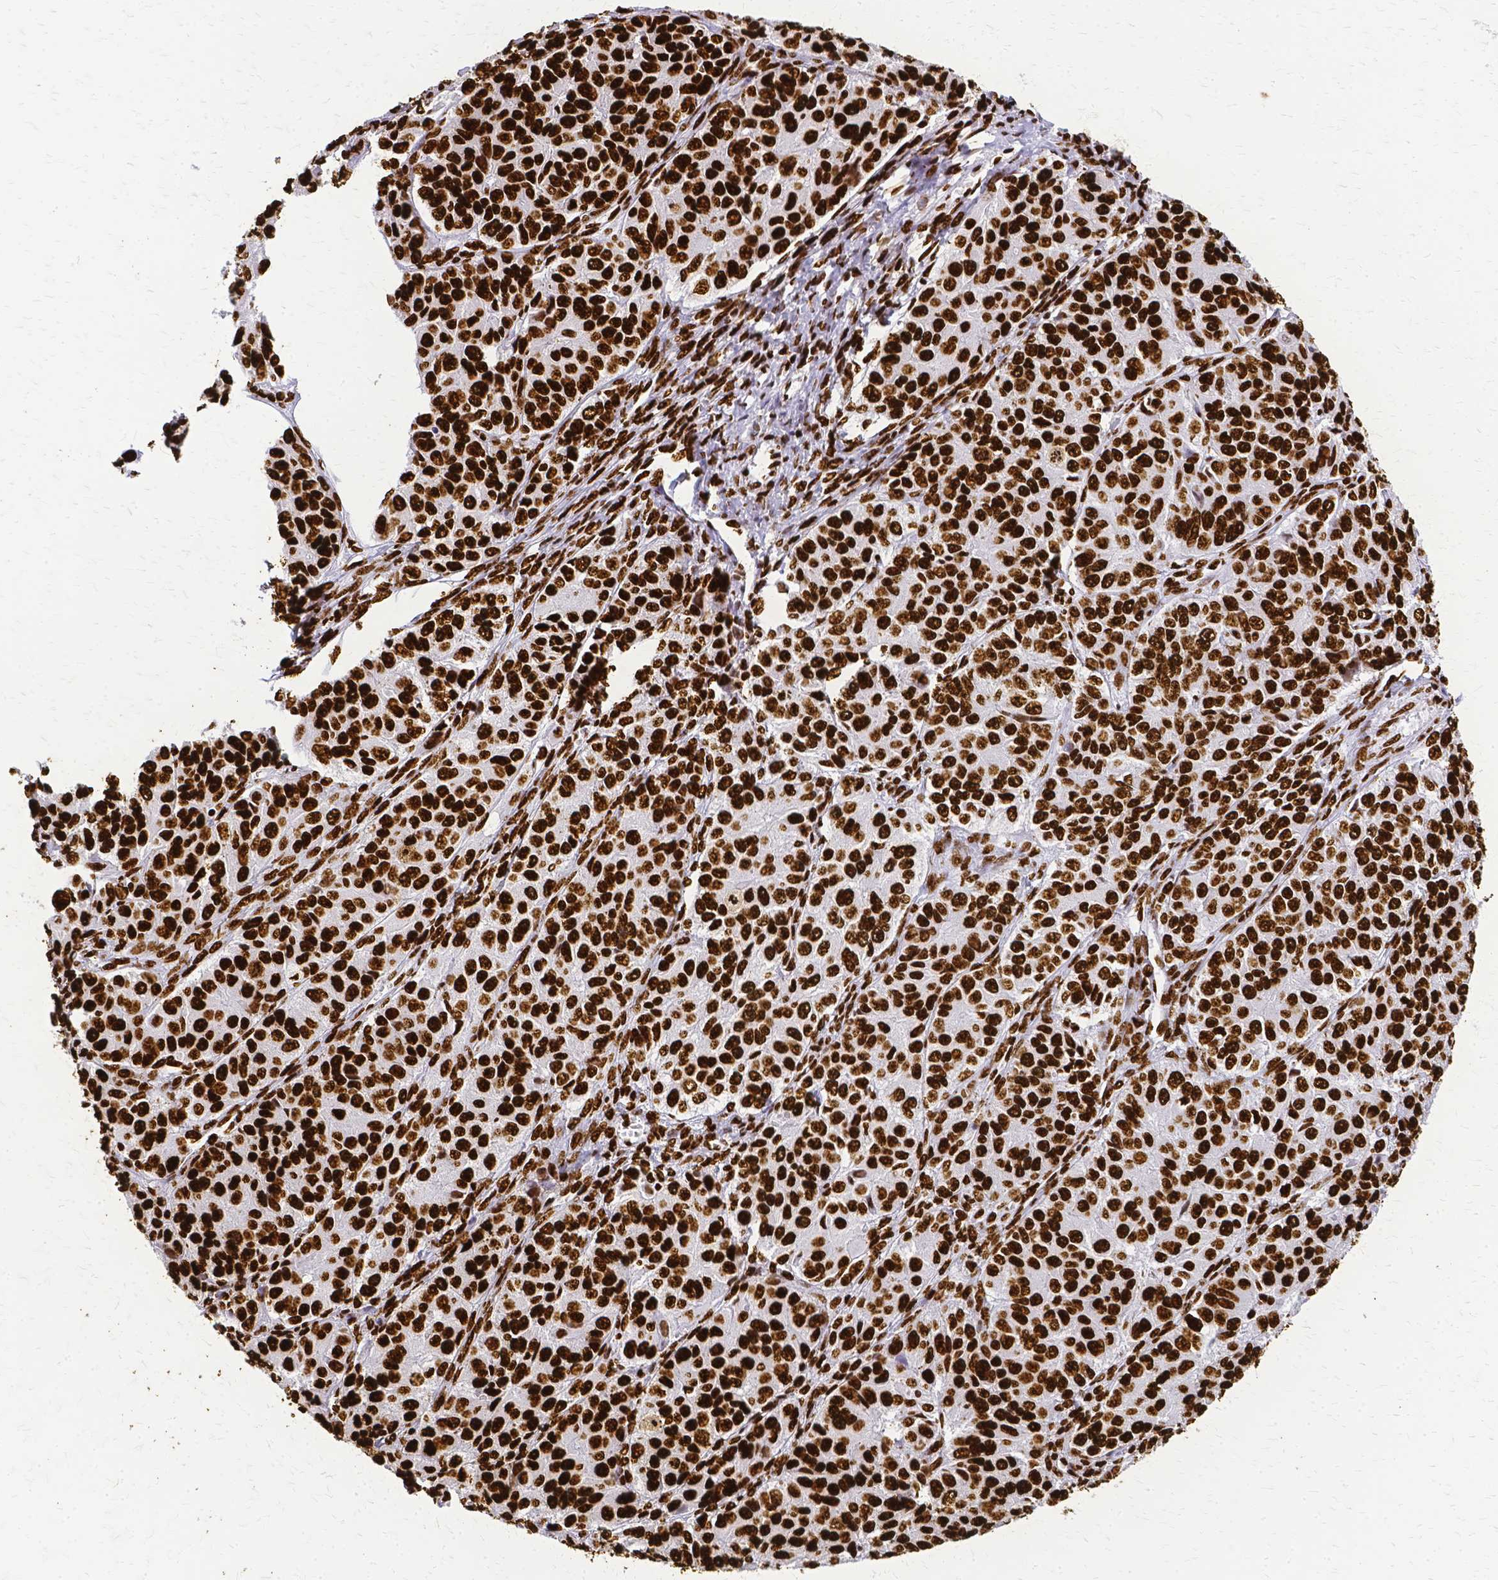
{"staining": {"intensity": "strong", "quantity": ">75%", "location": "nuclear"}, "tissue": "ovarian cancer", "cell_type": "Tumor cells", "image_type": "cancer", "snomed": [{"axis": "morphology", "description": "Carcinoma, endometroid"}, {"axis": "topography", "description": "Ovary"}], "caption": "This is an image of IHC staining of ovarian cancer (endometroid carcinoma), which shows strong staining in the nuclear of tumor cells.", "gene": "SFPQ", "patient": {"sex": "female", "age": 51}}